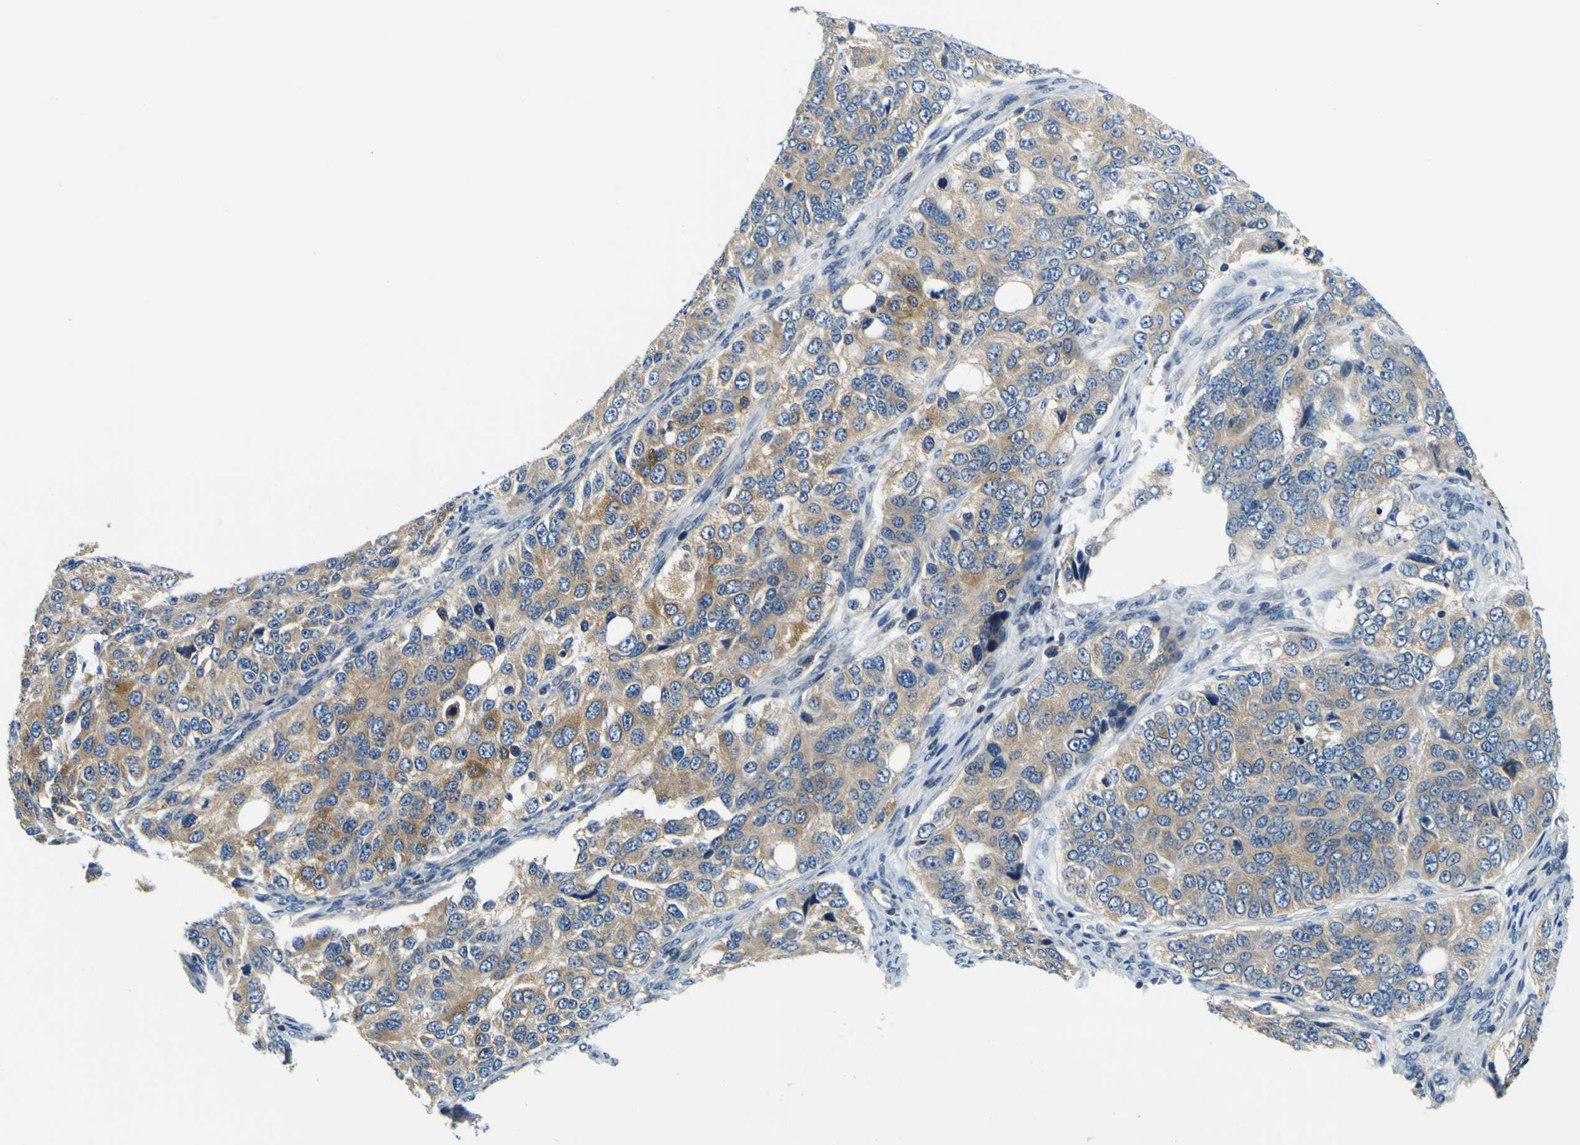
{"staining": {"intensity": "moderate", "quantity": "25%-75%", "location": "cytoplasmic/membranous"}, "tissue": "ovarian cancer", "cell_type": "Tumor cells", "image_type": "cancer", "snomed": [{"axis": "morphology", "description": "Carcinoma, endometroid"}, {"axis": "topography", "description": "Ovary"}], "caption": "Tumor cells show moderate cytoplasmic/membranous expression in approximately 25%-75% of cells in ovarian cancer (endometroid carcinoma). The staining was performed using DAB (3,3'-diaminobenzidine), with brown indicating positive protein expression. Nuclei are stained blue with hematoxylin.", "gene": "CLSTN1", "patient": {"sex": "female", "age": 51}}